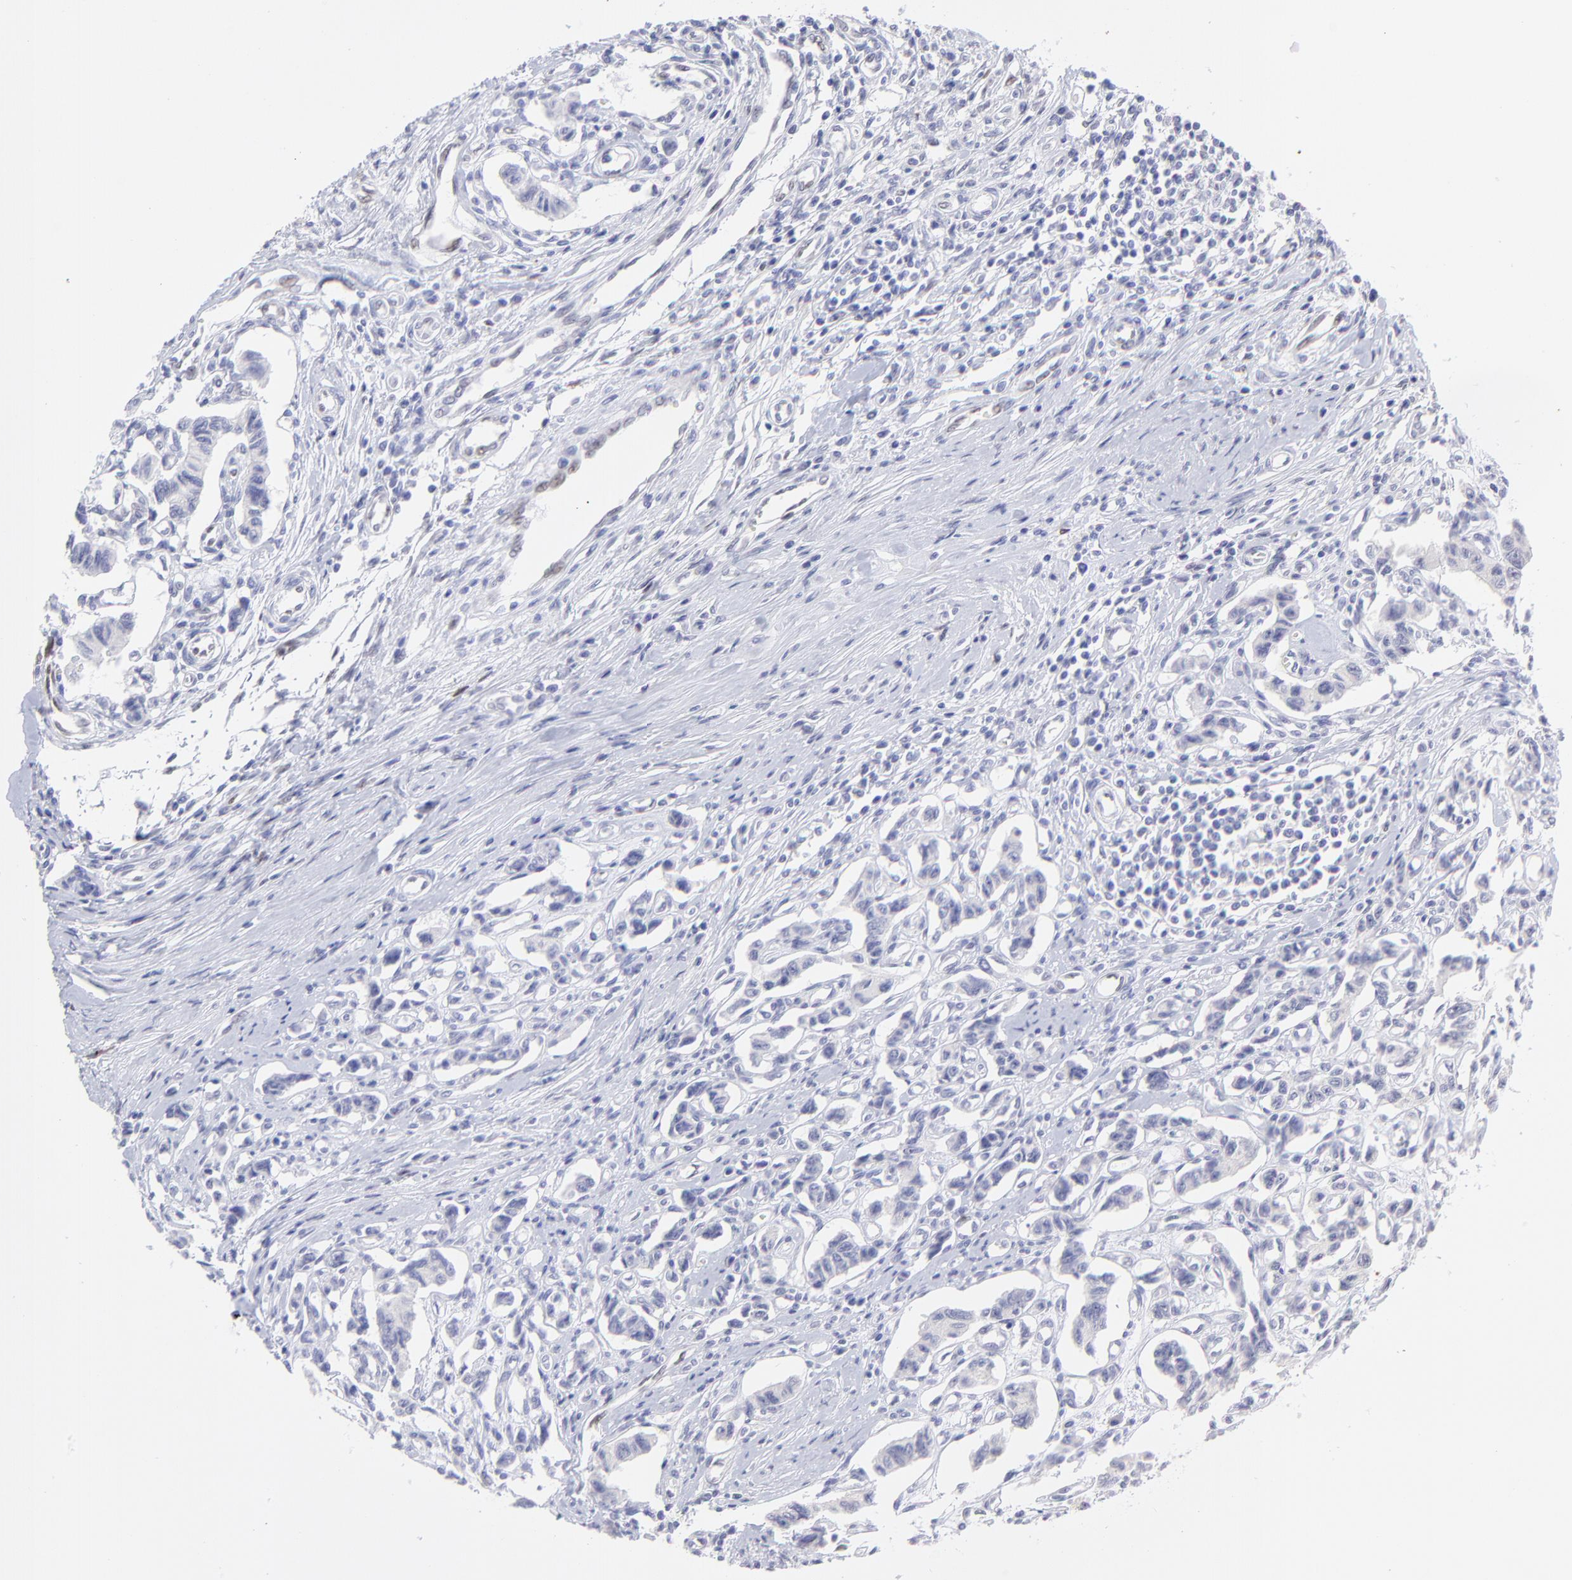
{"staining": {"intensity": "negative", "quantity": "none", "location": "none"}, "tissue": "renal cancer", "cell_type": "Tumor cells", "image_type": "cancer", "snomed": [{"axis": "morphology", "description": "Carcinoid, malignant, NOS"}, {"axis": "topography", "description": "Kidney"}], "caption": "IHC photomicrograph of neoplastic tissue: human malignant carcinoid (renal) stained with DAB demonstrates no significant protein staining in tumor cells.", "gene": "KLF4", "patient": {"sex": "female", "age": 41}}